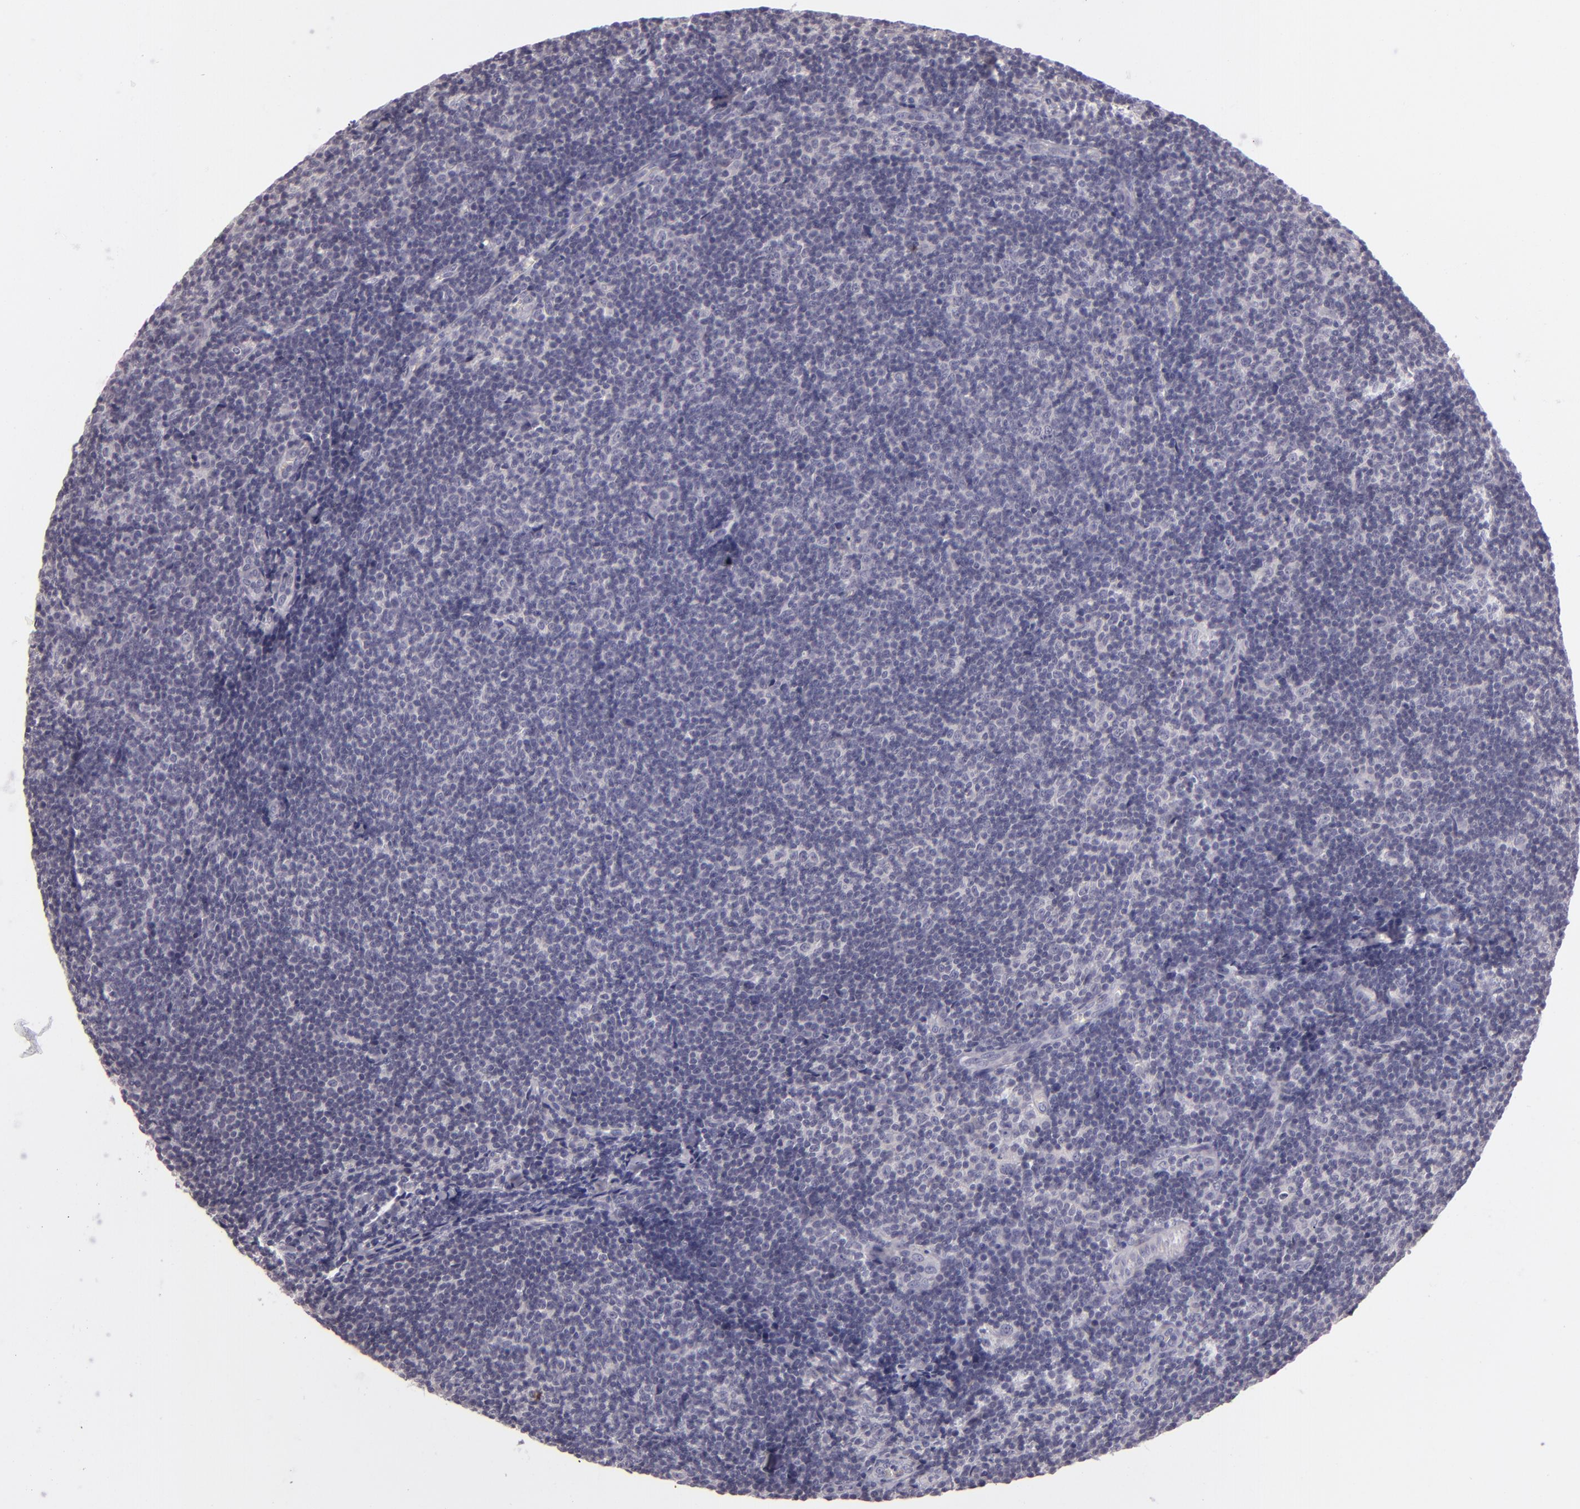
{"staining": {"intensity": "negative", "quantity": "none", "location": "none"}, "tissue": "lymphoma", "cell_type": "Tumor cells", "image_type": "cancer", "snomed": [{"axis": "morphology", "description": "Malignant lymphoma, non-Hodgkin's type, Low grade"}, {"axis": "topography", "description": "Lymph node"}], "caption": "The micrograph exhibits no significant expression in tumor cells of malignant lymphoma, non-Hodgkin's type (low-grade).", "gene": "EGFL6", "patient": {"sex": "male", "age": 49}}